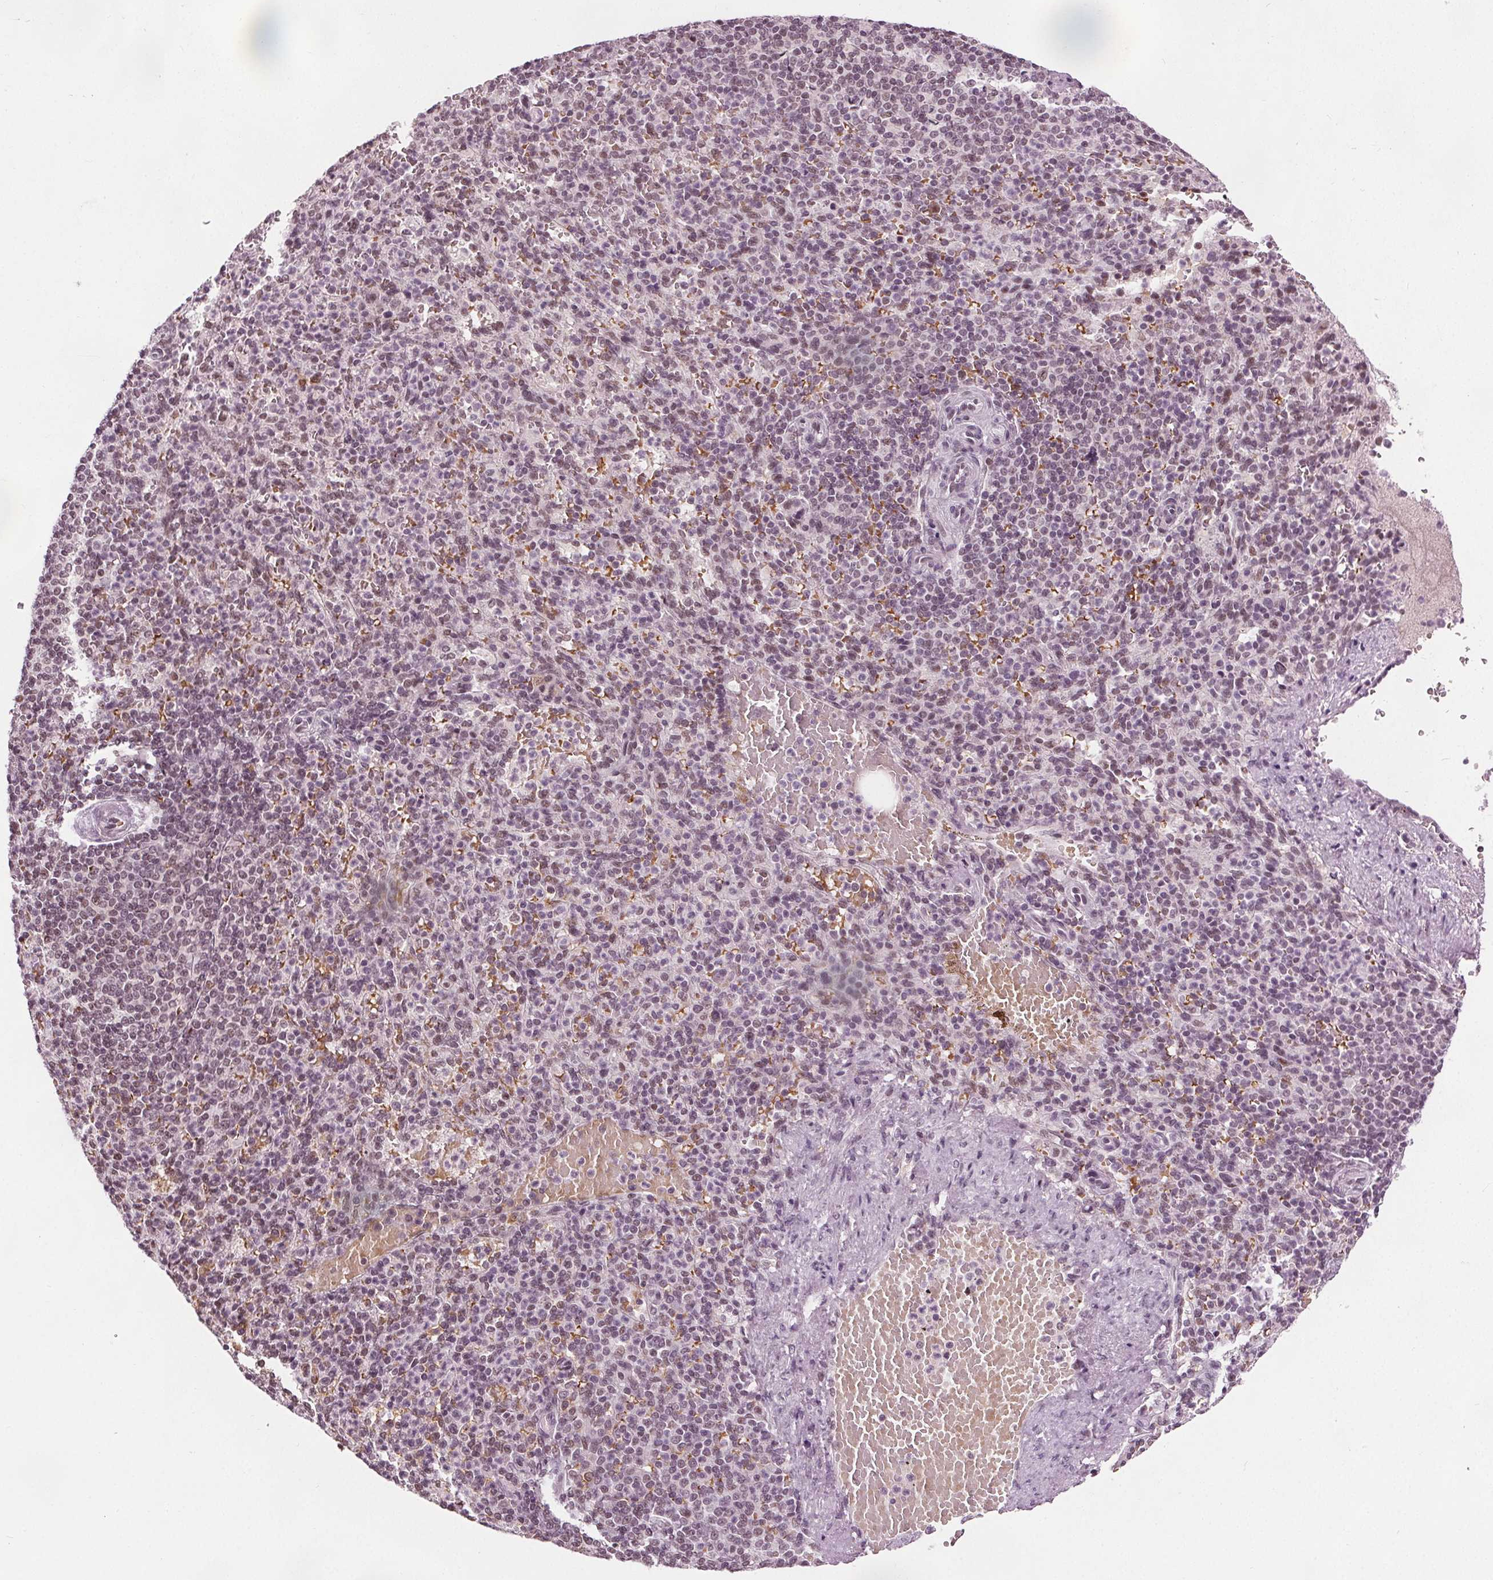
{"staining": {"intensity": "weak", "quantity": "25%-75%", "location": "nuclear"}, "tissue": "spleen", "cell_type": "Cells in red pulp", "image_type": "normal", "snomed": [{"axis": "morphology", "description": "Normal tissue, NOS"}, {"axis": "topography", "description": "Spleen"}], "caption": "Immunohistochemical staining of unremarkable human spleen displays low levels of weak nuclear positivity in approximately 25%-75% of cells in red pulp.", "gene": "IWS1", "patient": {"sex": "female", "age": 74}}